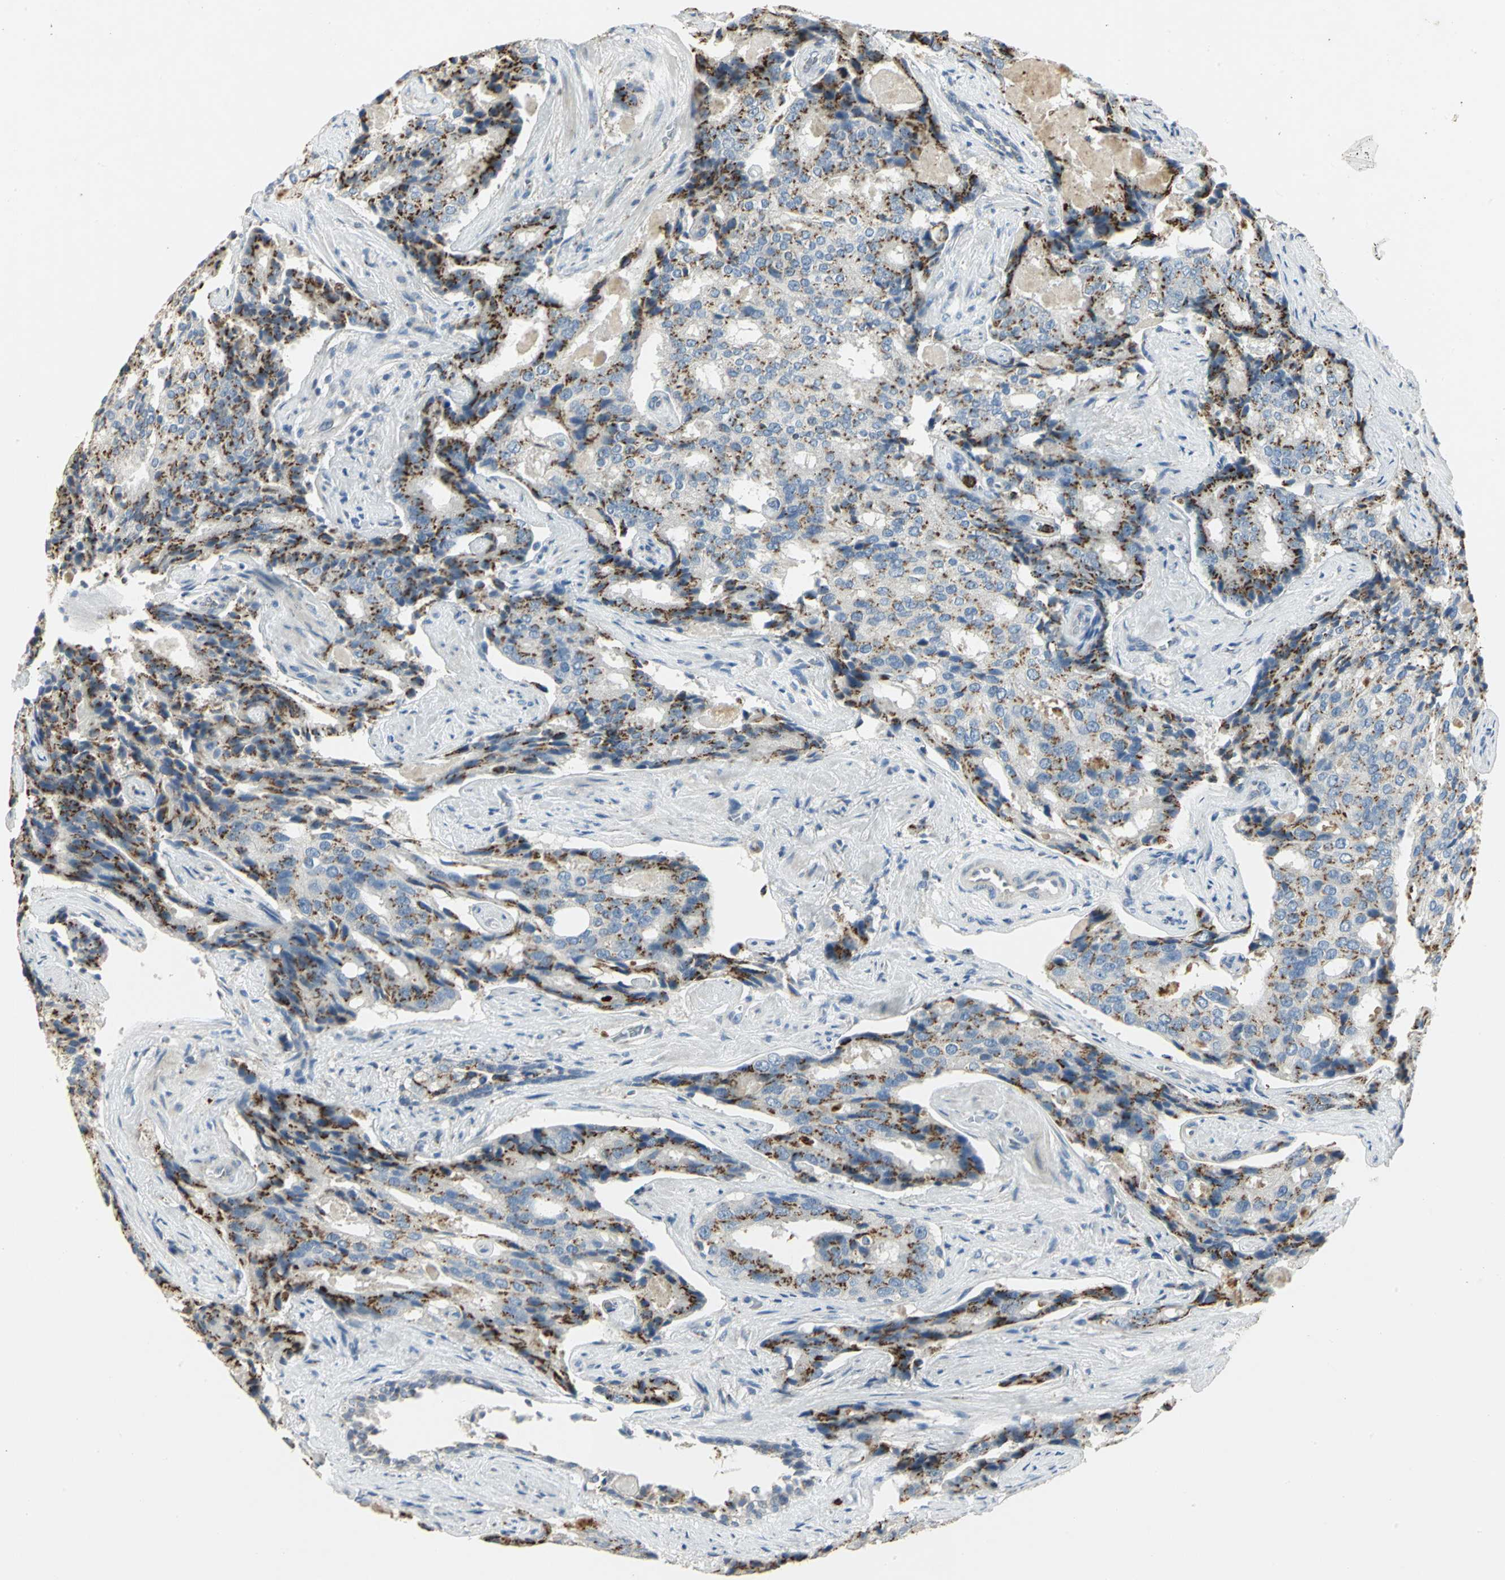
{"staining": {"intensity": "strong", "quantity": ">75%", "location": "cytoplasmic/membranous"}, "tissue": "prostate cancer", "cell_type": "Tumor cells", "image_type": "cancer", "snomed": [{"axis": "morphology", "description": "Adenocarcinoma, High grade"}, {"axis": "topography", "description": "Prostate"}], "caption": "A histopathology image showing strong cytoplasmic/membranous expression in about >75% of tumor cells in prostate cancer, as visualized by brown immunohistochemical staining.", "gene": "TM9SF2", "patient": {"sex": "male", "age": 58}}